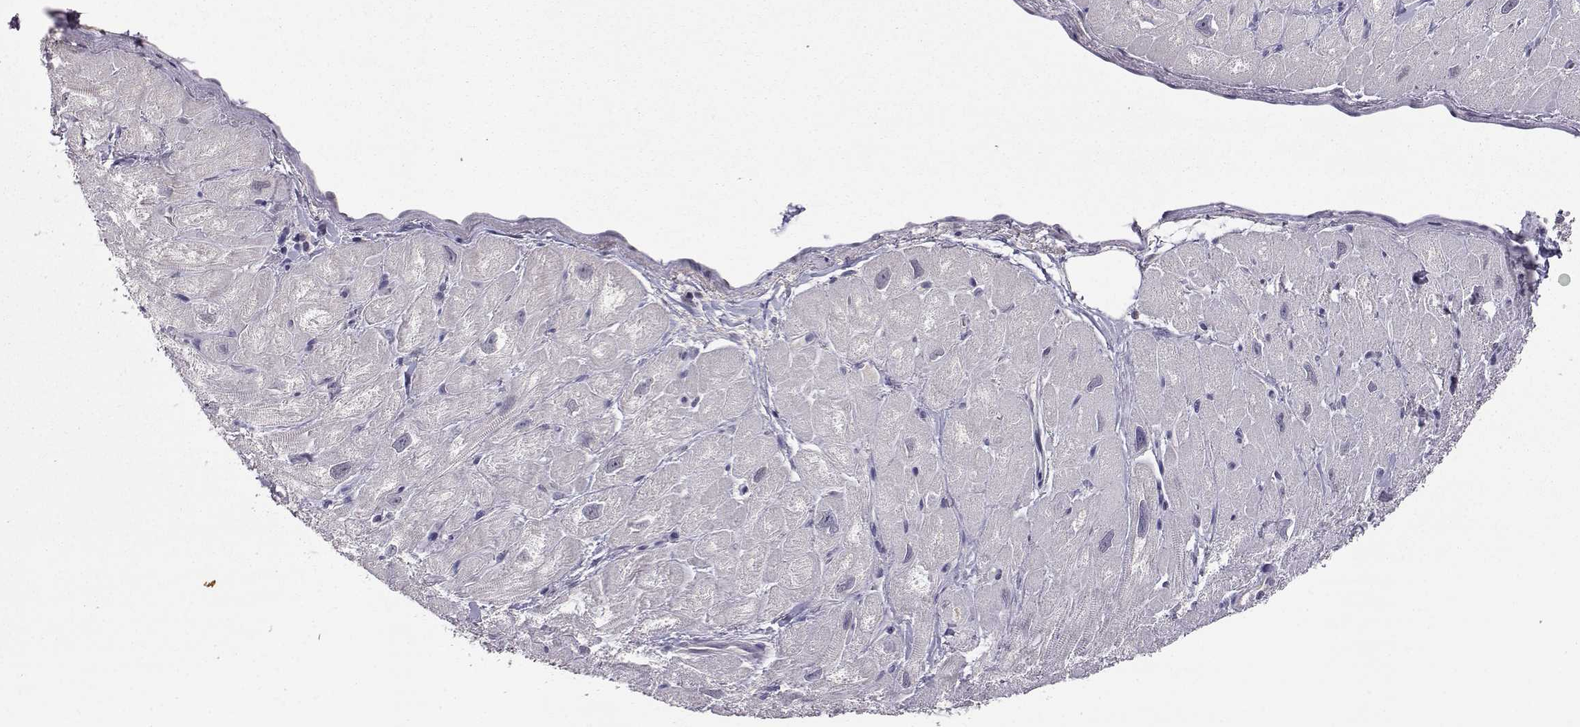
{"staining": {"intensity": "negative", "quantity": "none", "location": "none"}, "tissue": "heart muscle", "cell_type": "Cardiomyocytes", "image_type": "normal", "snomed": [{"axis": "morphology", "description": "Normal tissue, NOS"}, {"axis": "topography", "description": "Heart"}], "caption": "Immunohistochemistry photomicrograph of unremarkable human heart muscle stained for a protein (brown), which demonstrates no expression in cardiomyocytes. The staining was performed using DAB (3,3'-diaminobenzidine) to visualize the protein expression in brown, while the nuclei were stained in blue with hematoxylin (Magnification: 20x).", "gene": "AKR1B1", "patient": {"sex": "male", "age": 60}}